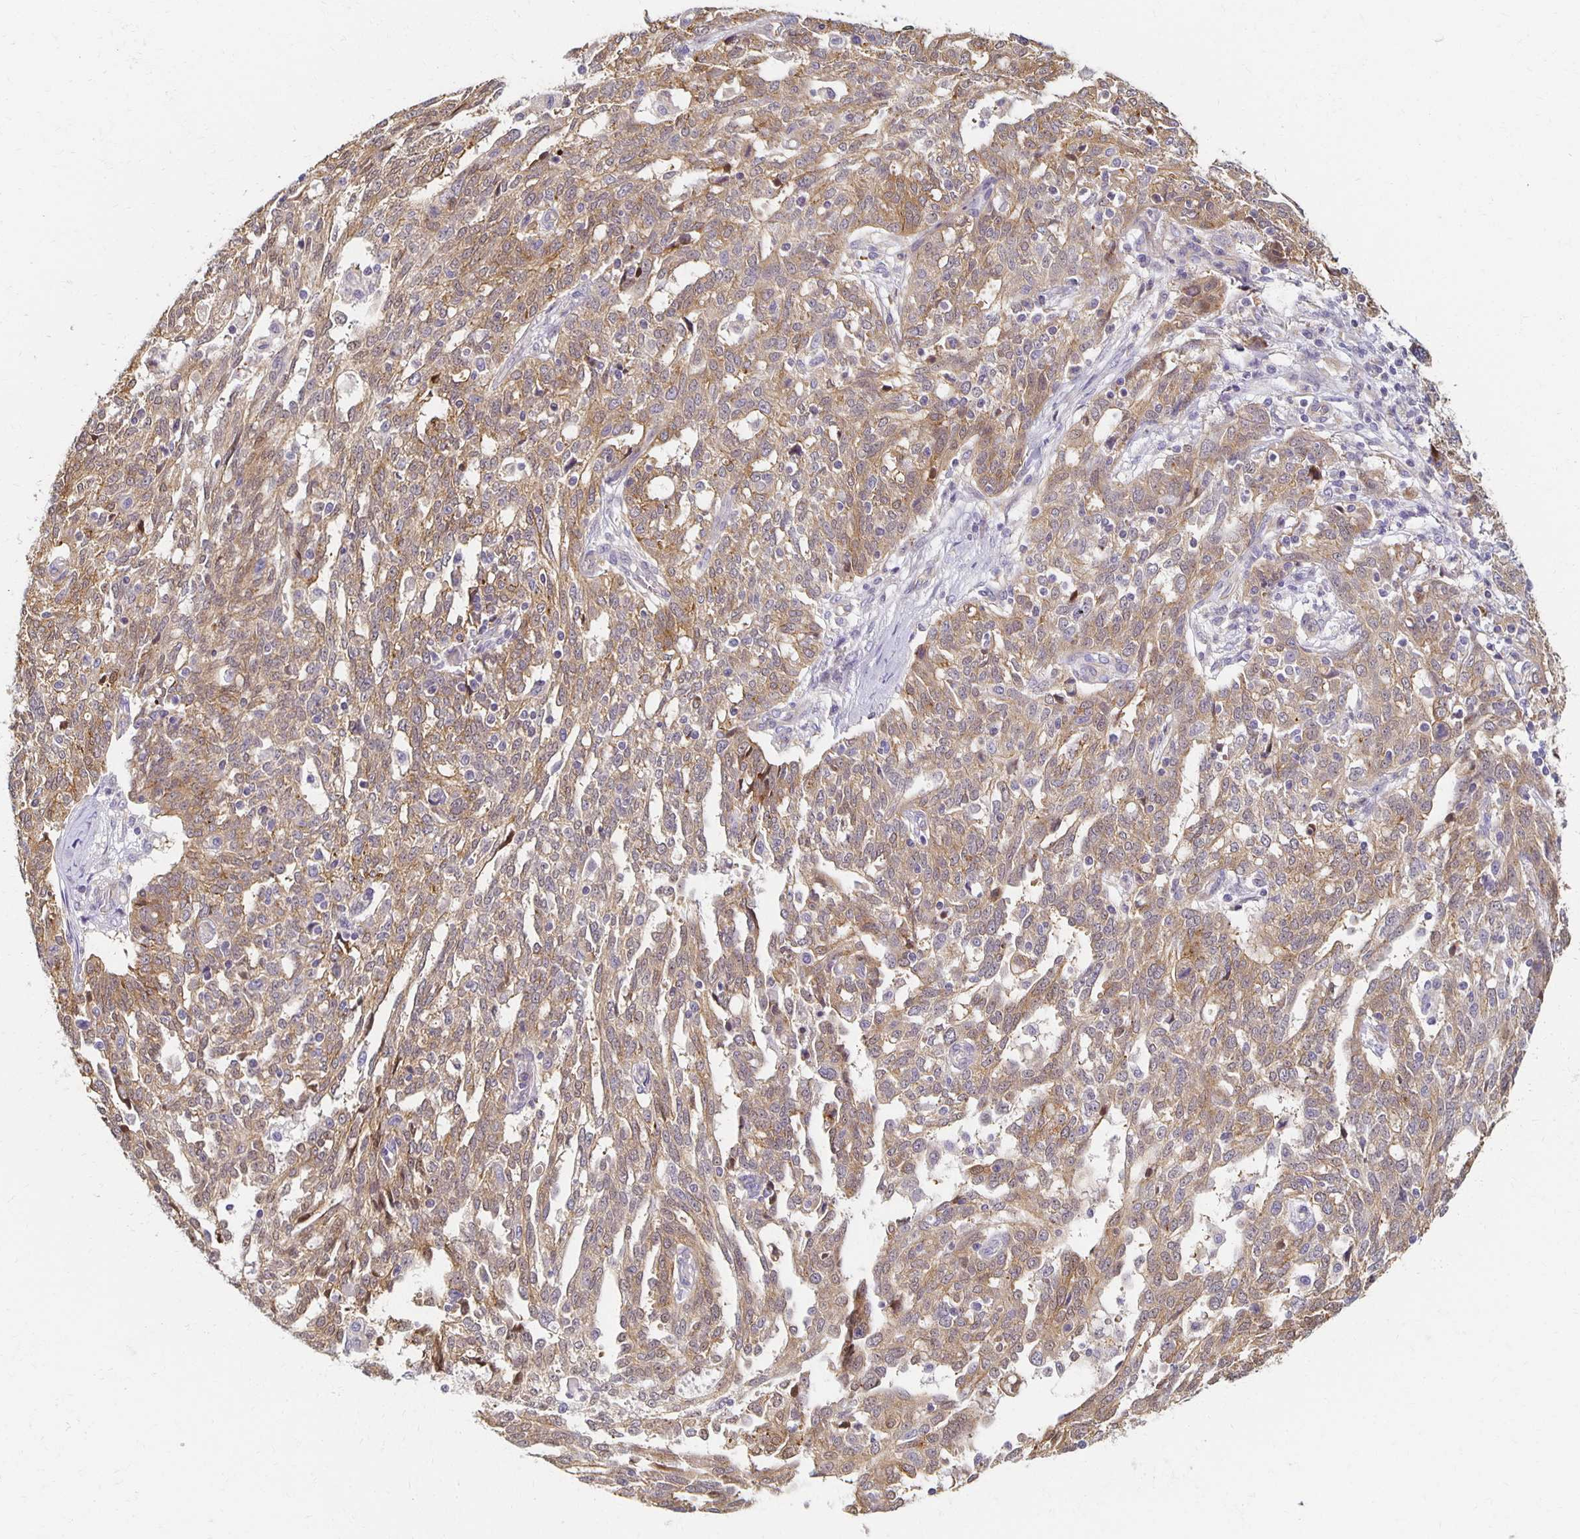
{"staining": {"intensity": "moderate", "quantity": ">75%", "location": "cytoplasmic/membranous"}, "tissue": "ovarian cancer", "cell_type": "Tumor cells", "image_type": "cancer", "snomed": [{"axis": "morphology", "description": "Cystadenocarcinoma, serous, NOS"}, {"axis": "topography", "description": "Ovary"}], "caption": "Human ovarian cancer stained for a protein (brown) displays moderate cytoplasmic/membranous positive expression in approximately >75% of tumor cells.", "gene": "SORL1", "patient": {"sex": "female", "age": 67}}